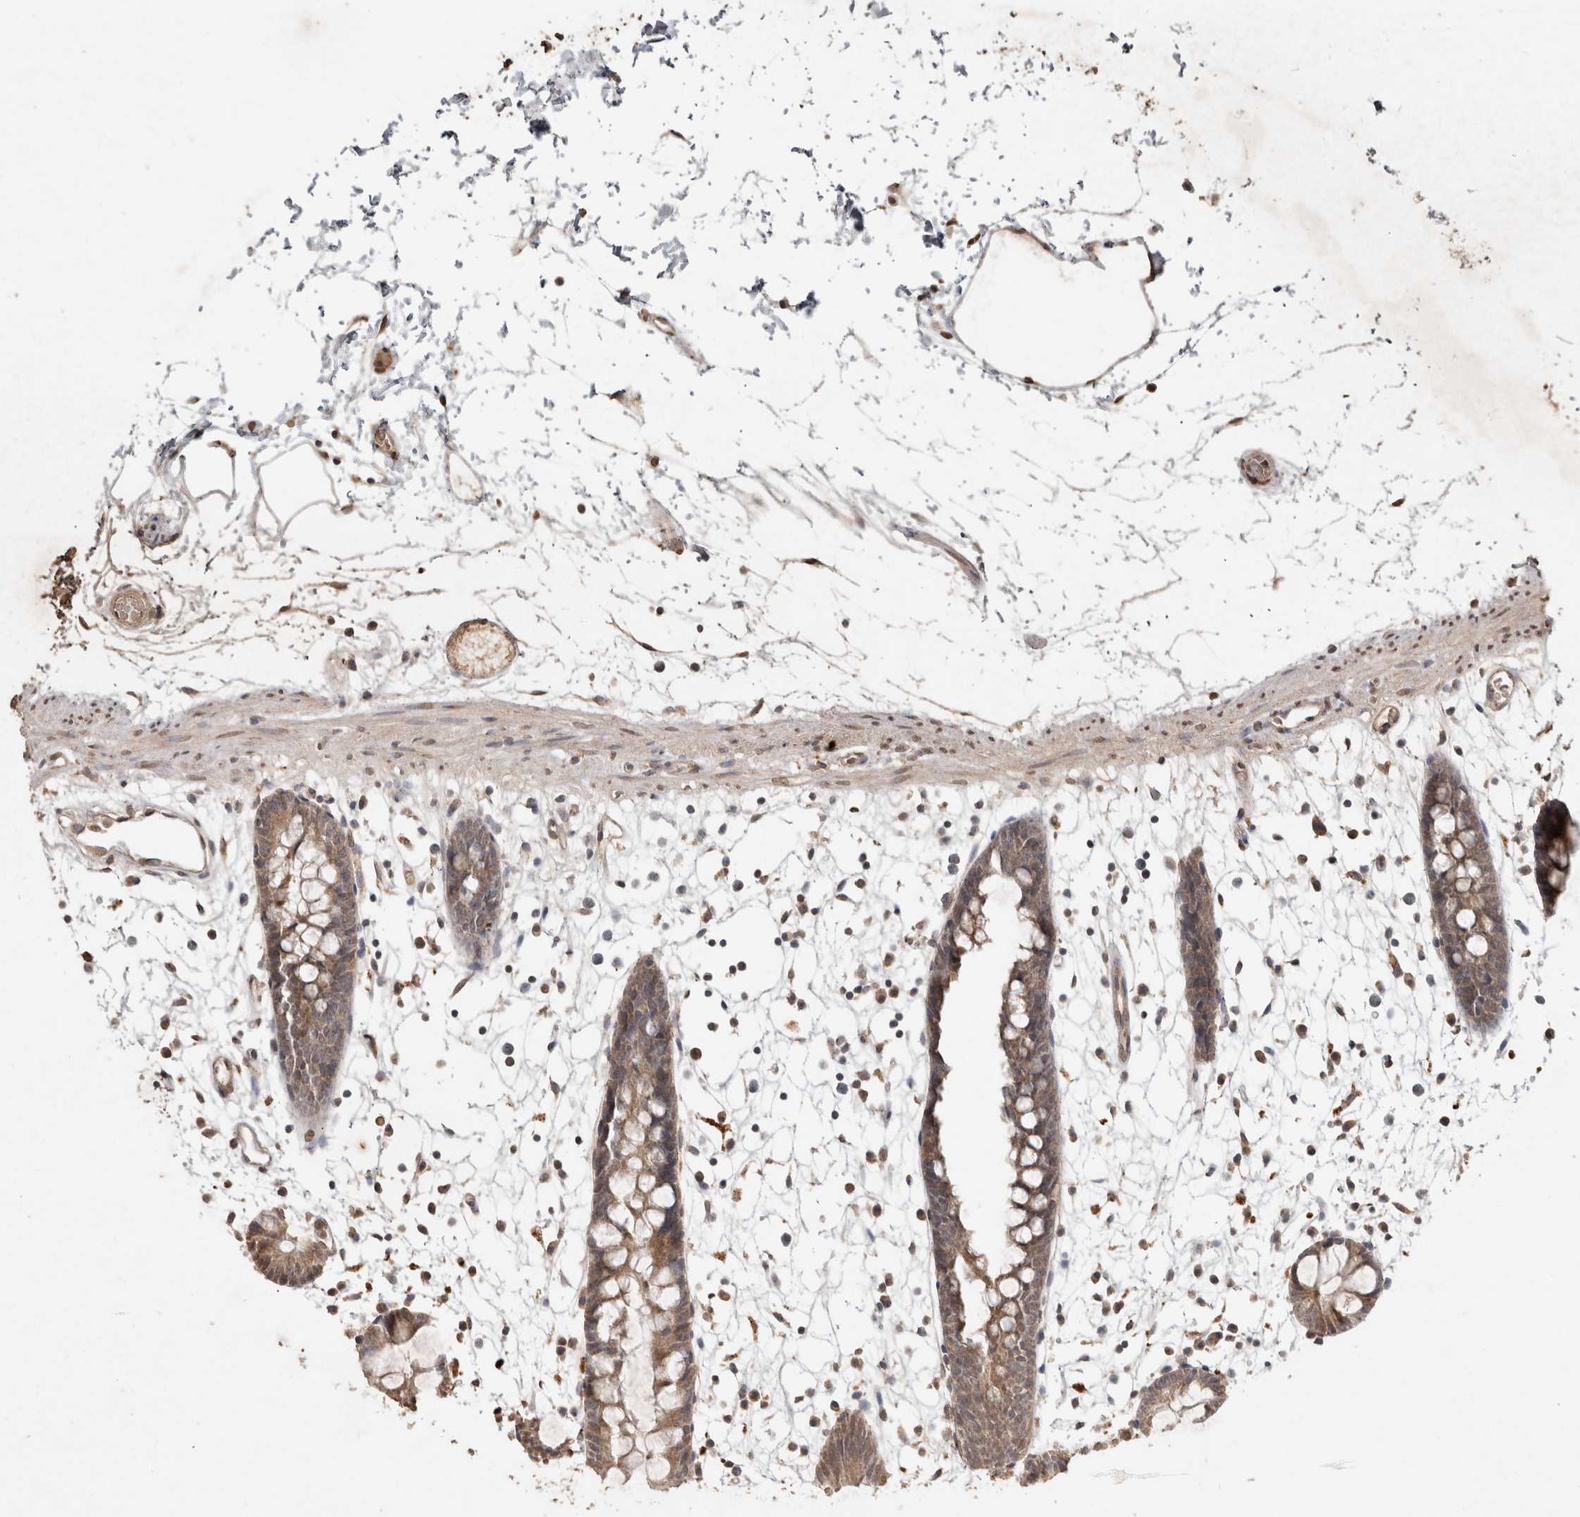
{"staining": {"intensity": "moderate", "quantity": ">75%", "location": "cytoplasmic/membranous"}, "tissue": "colon", "cell_type": "Endothelial cells", "image_type": "normal", "snomed": [{"axis": "morphology", "description": "Normal tissue, NOS"}, {"axis": "topography", "description": "Colon"}], "caption": "Colon stained with IHC displays moderate cytoplasmic/membranous expression in about >75% of endothelial cells.", "gene": "FAM3A", "patient": {"sex": "male", "age": 56}}